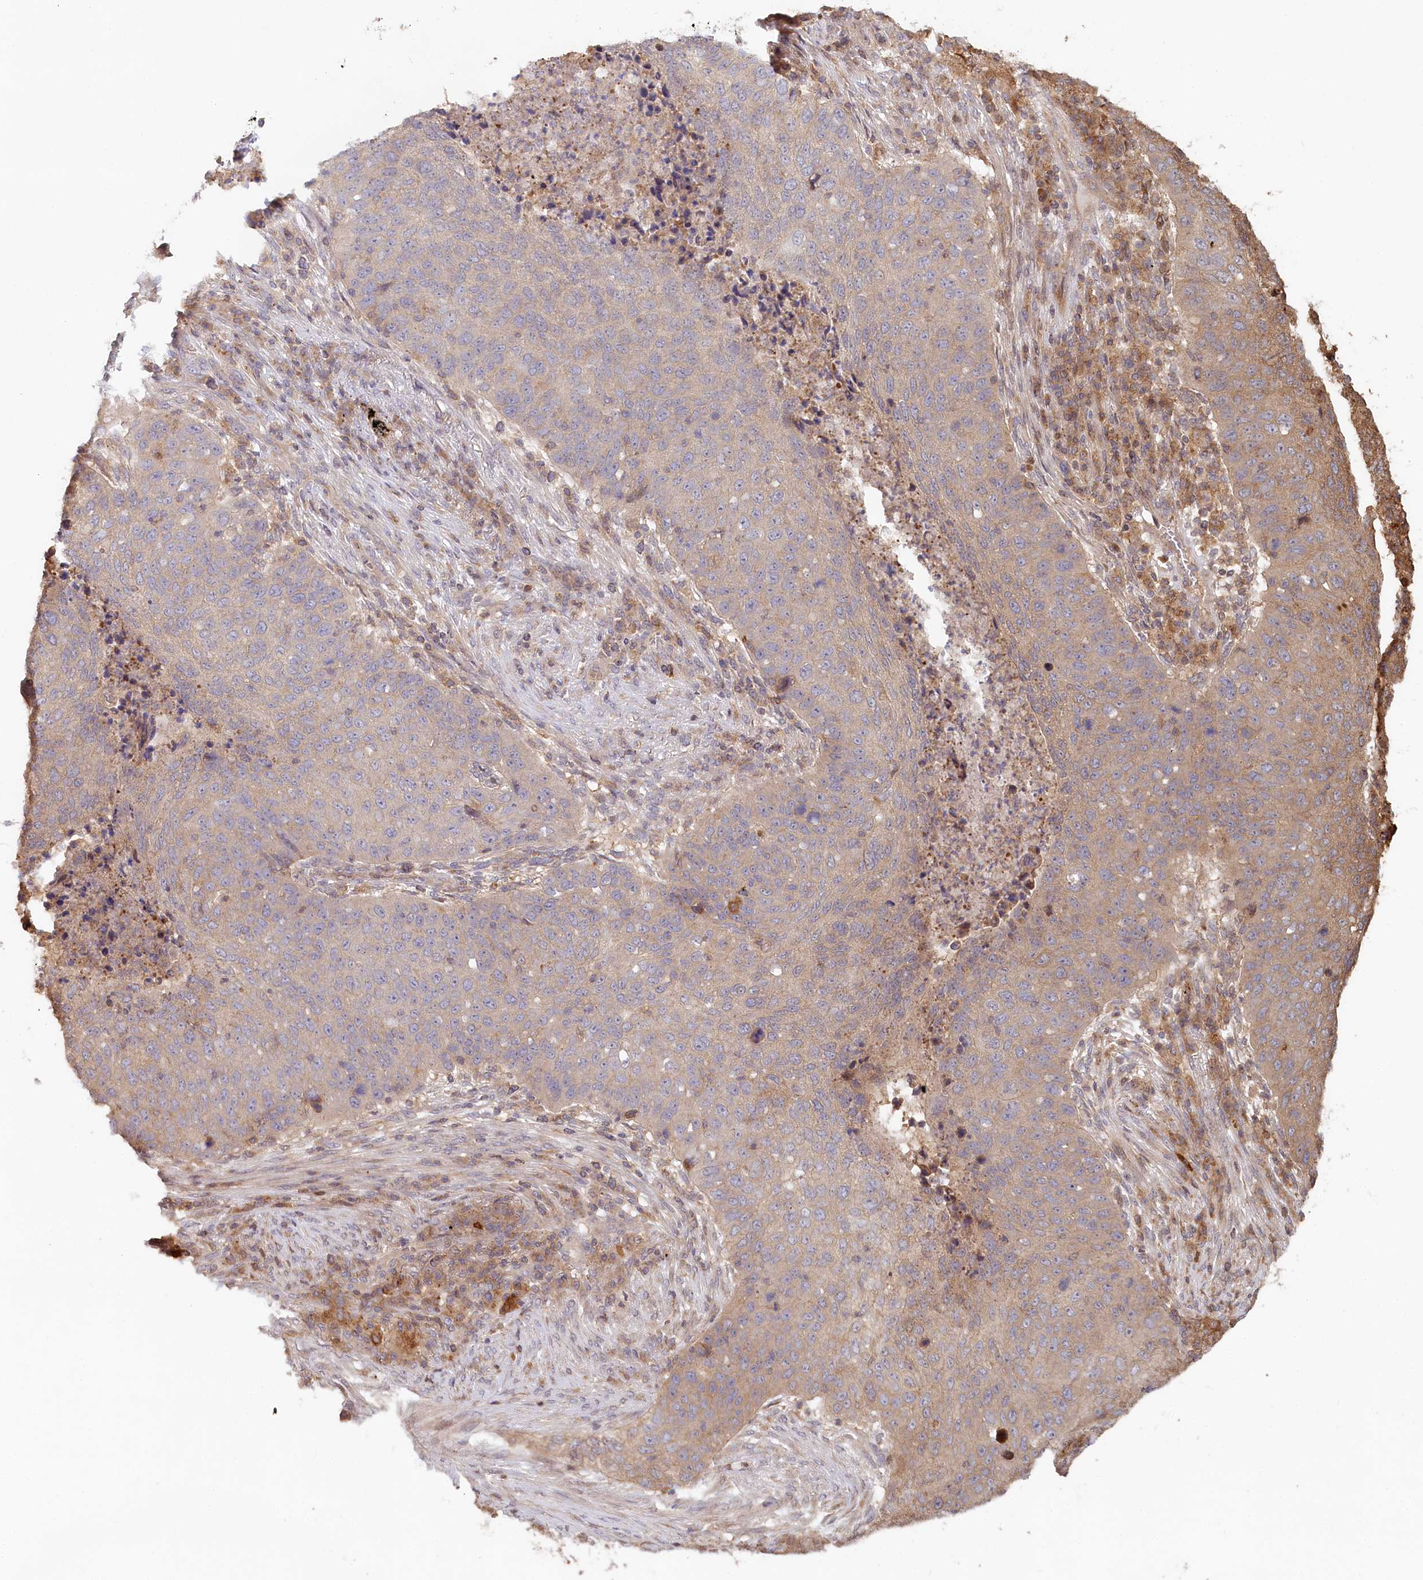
{"staining": {"intensity": "weak", "quantity": "<25%", "location": "cytoplasmic/membranous"}, "tissue": "lung cancer", "cell_type": "Tumor cells", "image_type": "cancer", "snomed": [{"axis": "morphology", "description": "Squamous cell carcinoma, NOS"}, {"axis": "topography", "description": "Lung"}], "caption": "Tumor cells are negative for brown protein staining in lung cancer (squamous cell carcinoma).", "gene": "HAL", "patient": {"sex": "female", "age": 63}}